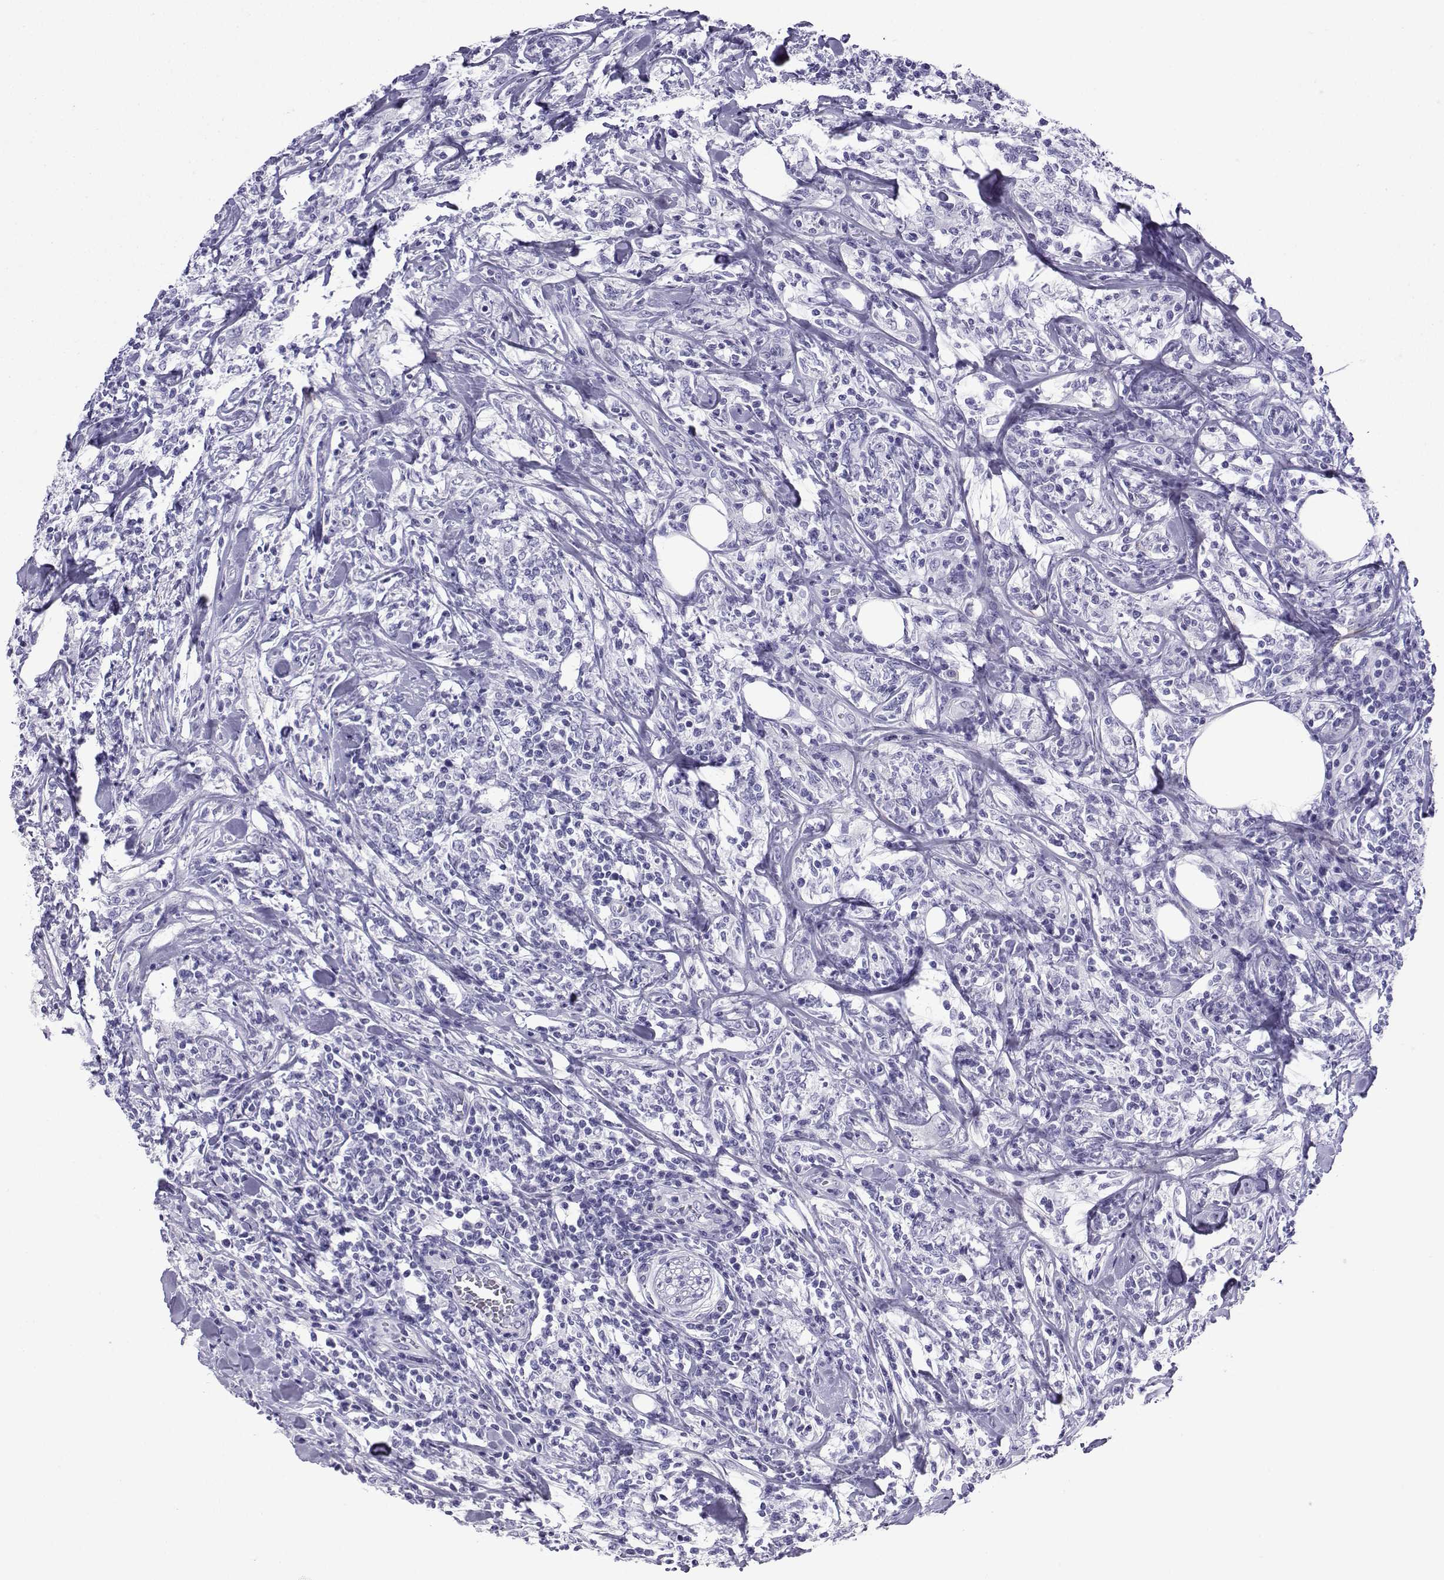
{"staining": {"intensity": "negative", "quantity": "none", "location": "none"}, "tissue": "lymphoma", "cell_type": "Tumor cells", "image_type": "cancer", "snomed": [{"axis": "morphology", "description": "Malignant lymphoma, non-Hodgkin's type, High grade"}, {"axis": "topography", "description": "Lymph node"}], "caption": "Immunohistochemistry (IHC) photomicrograph of neoplastic tissue: lymphoma stained with DAB (3,3'-diaminobenzidine) reveals no significant protein expression in tumor cells.", "gene": "KCNF1", "patient": {"sex": "female", "age": 84}}